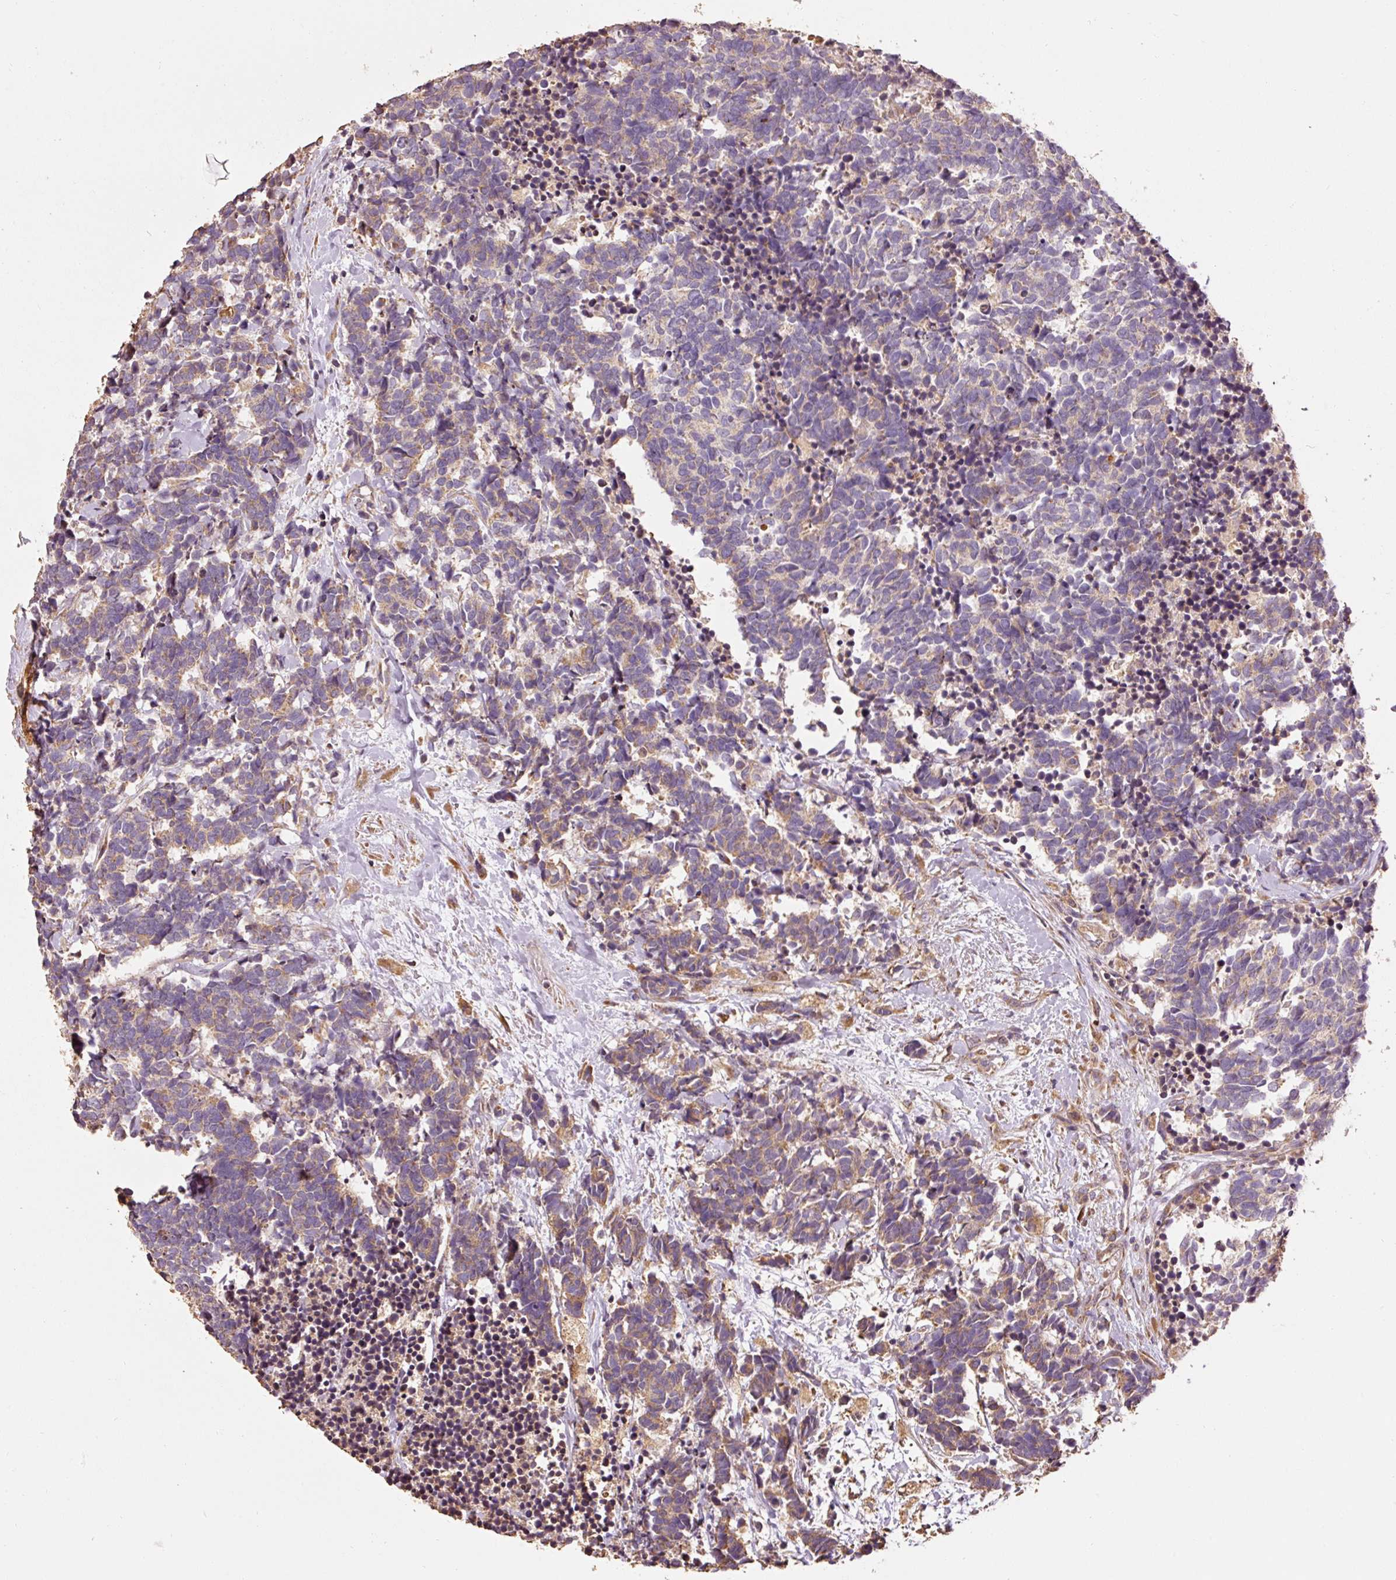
{"staining": {"intensity": "moderate", "quantity": "25%-75%", "location": "cytoplasmic/membranous"}, "tissue": "carcinoid", "cell_type": "Tumor cells", "image_type": "cancer", "snomed": [{"axis": "morphology", "description": "Carcinoma, NOS"}, {"axis": "morphology", "description": "Carcinoid, malignant, NOS"}, {"axis": "topography", "description": "Prostate"}], "caption": "Carcinoid (malignant) stained with DAB immunohistochemistry (IHC) demonstrates medium levels of moderate cytoplasmic/membranous positivity in approximately 25%-75% of tumor cells.", "gene": "EFHC1", "patient": {"sex": "male", "age": 57}}